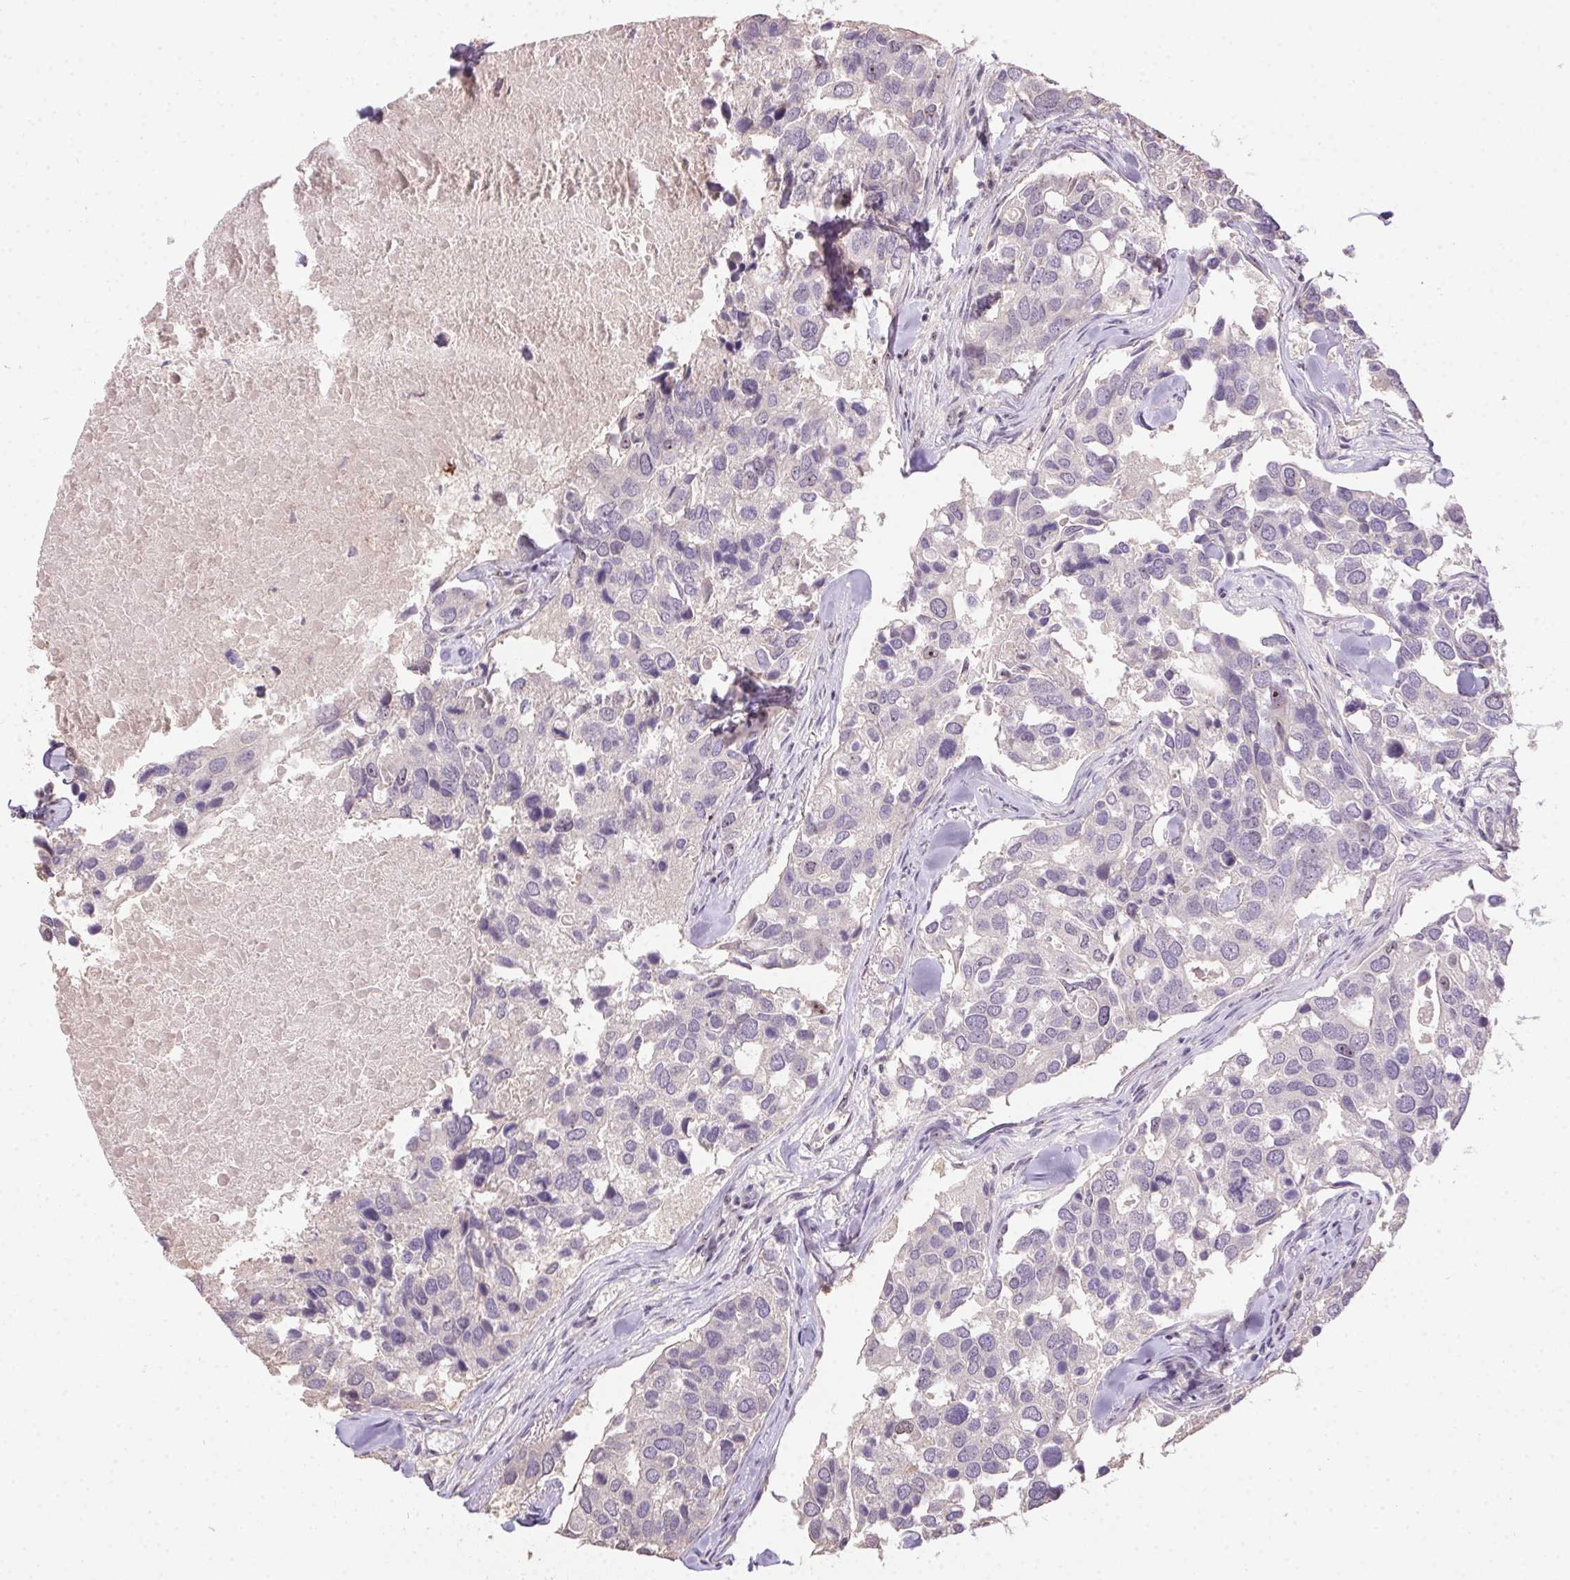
{"staining": {"intensity": "negative", "quantity": "none", "location": "none"}, "tissue": "breast cancer", "cell_type": "Tumor cells", "image_type": "cancer", "snomed": [{"axis": "morphology", "description": "Duct carcinoma"}, {"axis": "topography", "description": "Breast"}], "caption": "Image shows no protein expression in tumor cells of breast cancer tissue. (DAB (3,3'-diaminobenzidine) IHC, high magnification).", "gene": "BATF2", "patient": {"sex": "female", "age": 83}}